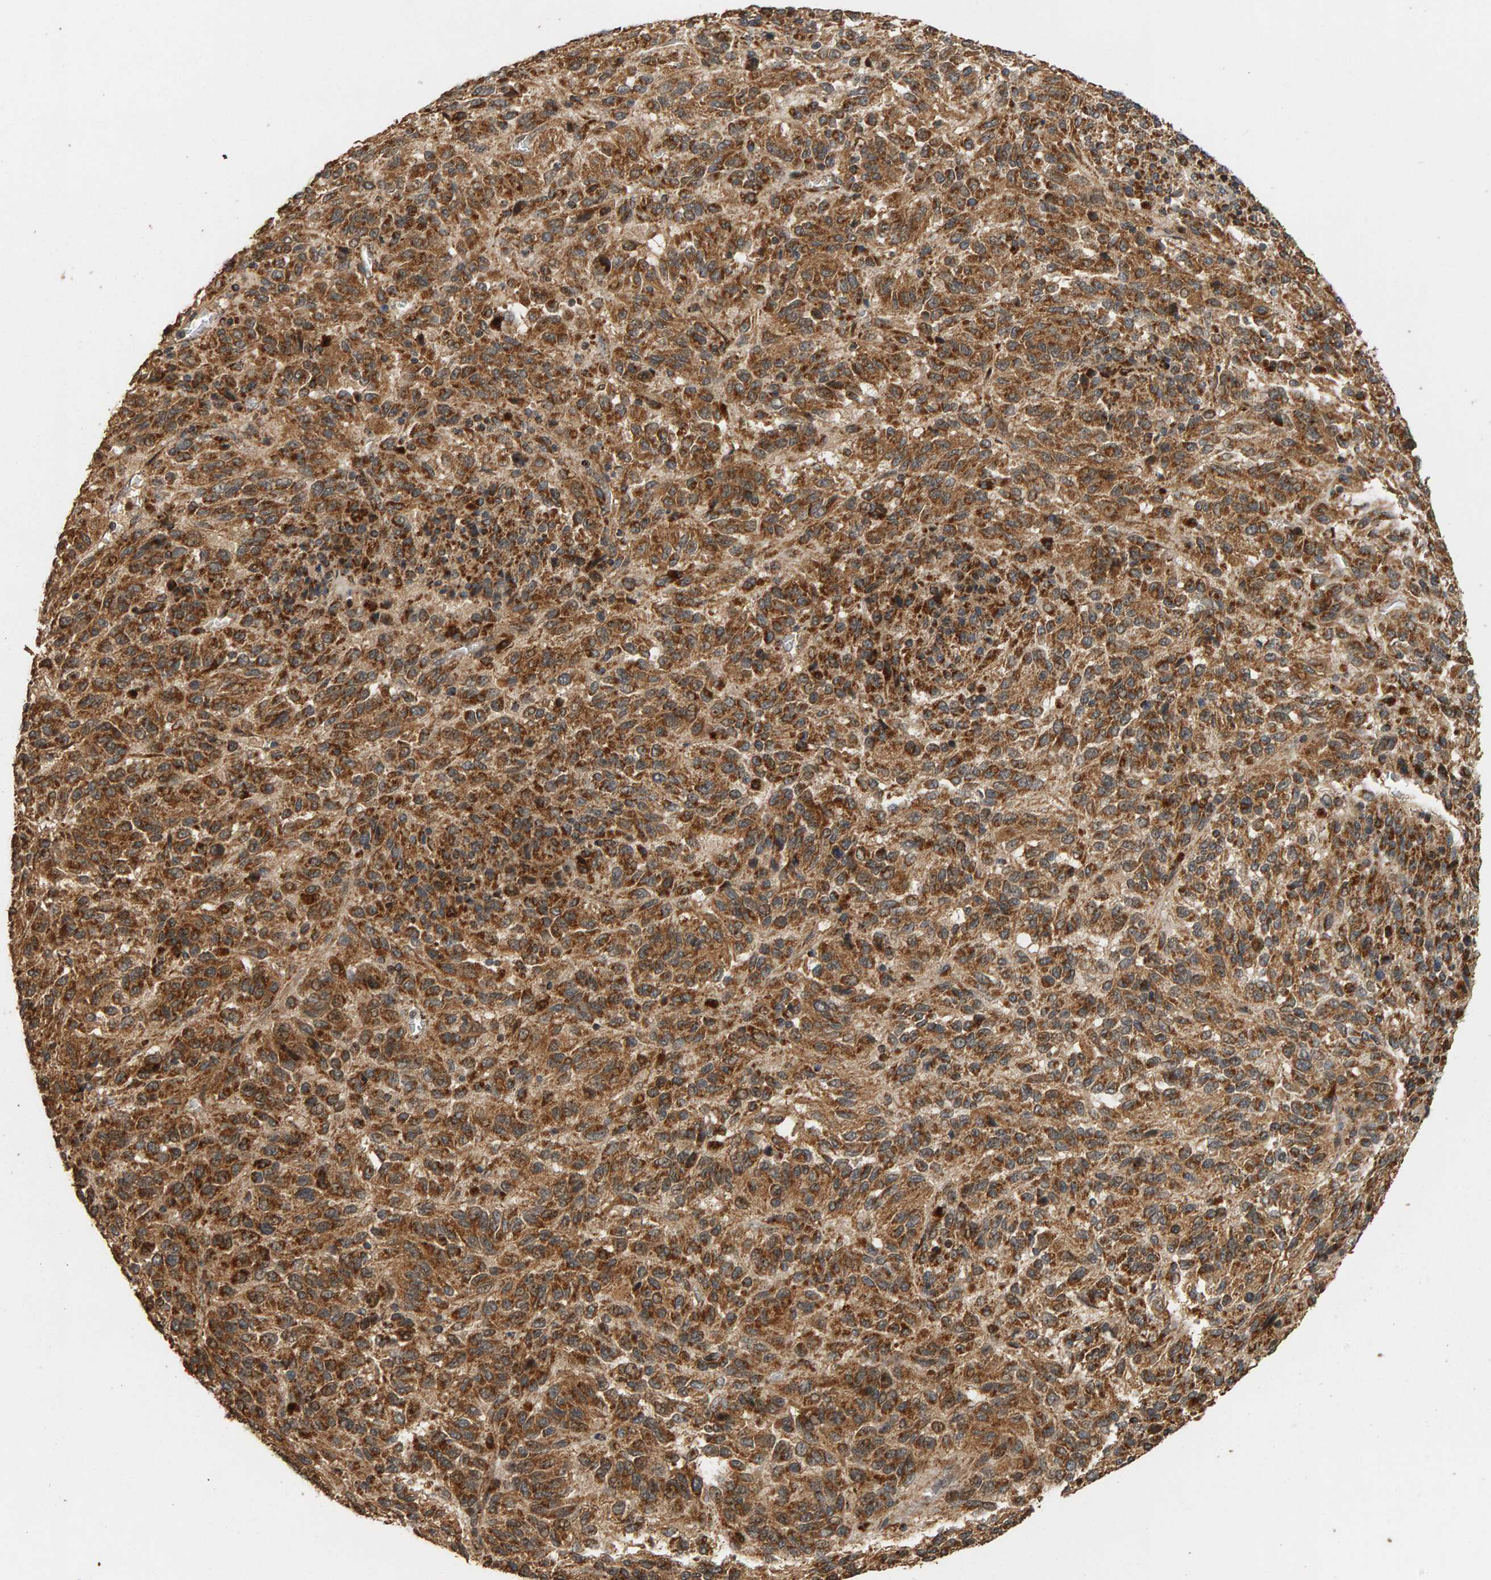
{"staining": {"intensity": "strong", "quantity": ">75%", "location": "cytoplasmic/membranous"}, "tissue": "melanoma", "cell_type": "Tumor cells", "image_type": "cancer", "snomed": [{"axis": "morphology", "description": "Malignant melanoma, Metastatic site"}, {"axis": "topography", "description": "Lung"}], "caption": "Brown immunohistochemical staining in human malignant melanoma (metastatic site) demonstrates strong cytoplasmic/membranous positivity in approximately >75% of tumor cells. The staining was performed using DAB (3,3'-diaminobenzidine), with brown indicating positive protein expression. Nuclei are stained blue with hematoxylin.", "gene": "GSTK1", "patient": {"sex": "male", "age": 64}}